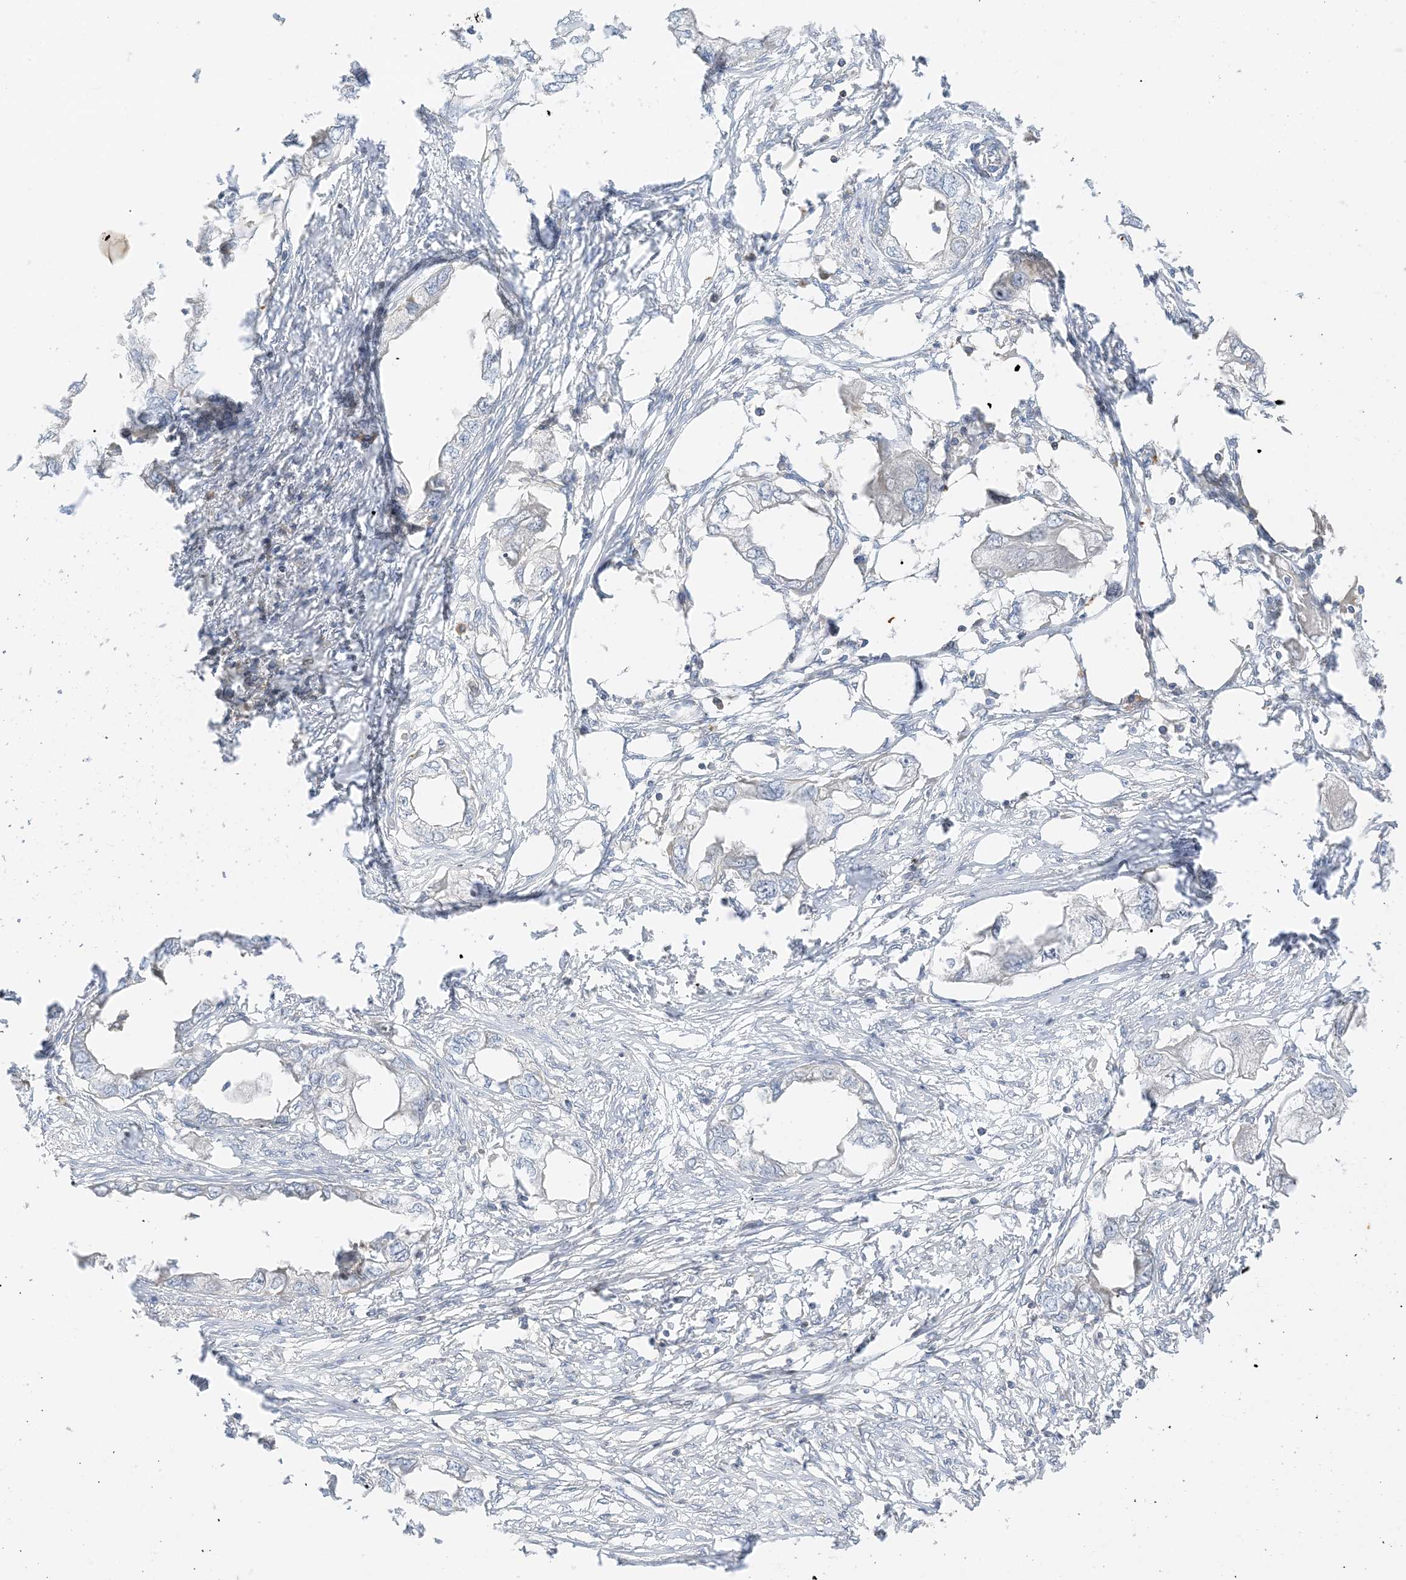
{"staining": {"intensity": "negative", "quantity": "none", "location": "none"}, "tissue": "endometrial cancer", "cell_type": "Tumor cells", "image_type": "cancer", "snomed": [{"axis": "morphology", "description": "Adenocarcinoma, NOS"}, {"axis": "morphology", "description": "Adenocarcinoma, metastatic, NOS"}, {"axis": "topography", "description": "Adipose tissue"}, {"axis": "topography", "description": "Endometrium"}], "caption": "A photomicrograph of human metastatic adenocarcinoma (endometrial) is negative for staining in tumor cells.", "gene": "ETAA1", "patient": {"sex": "female", "age": 67}}